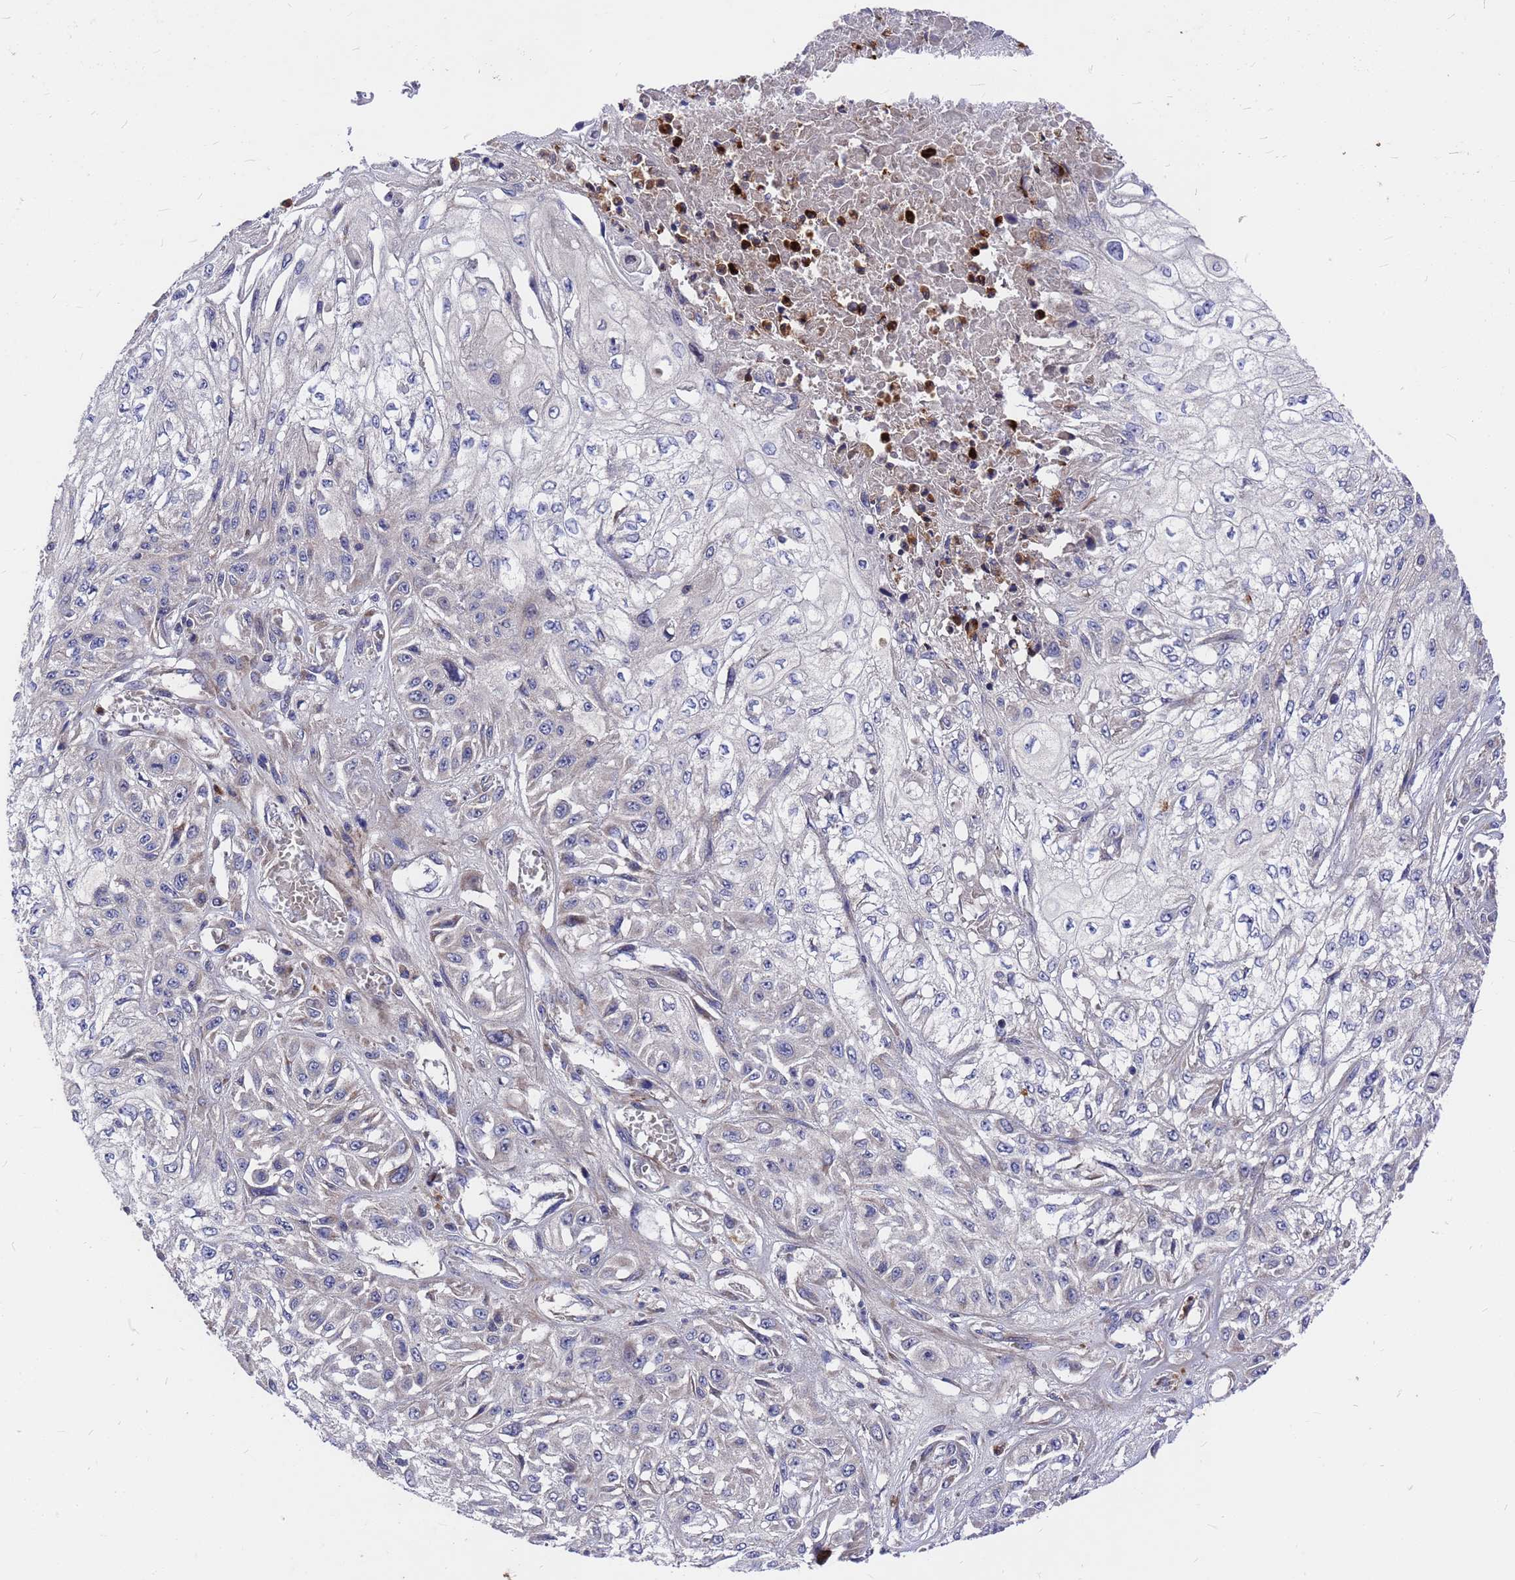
{"staining": {"intensity": "negative", "quantity": "none", "location": "none"}, "tissue": "skin cancer", "cell_type": "Tumor cells", "image_type": "cancer", "snomed": [{"axis": "morphology", "description": "Squamous cell carcinoma, NOS"}, {"axis": "morphology", "description": "Squamous cell carcinoma, metastatic, NOS"}, {"axis": "topography", "description": "Skin"}, {"axis": "topography", "description": "Lymph node"}], "caption": "Photomicrograph shows no significant protein positivity in tumor cells of skin cancer (metastatic squamous cell carcinoma).", "gene": "ZNF717", "patient": {"sex": "male", "age": 75}}